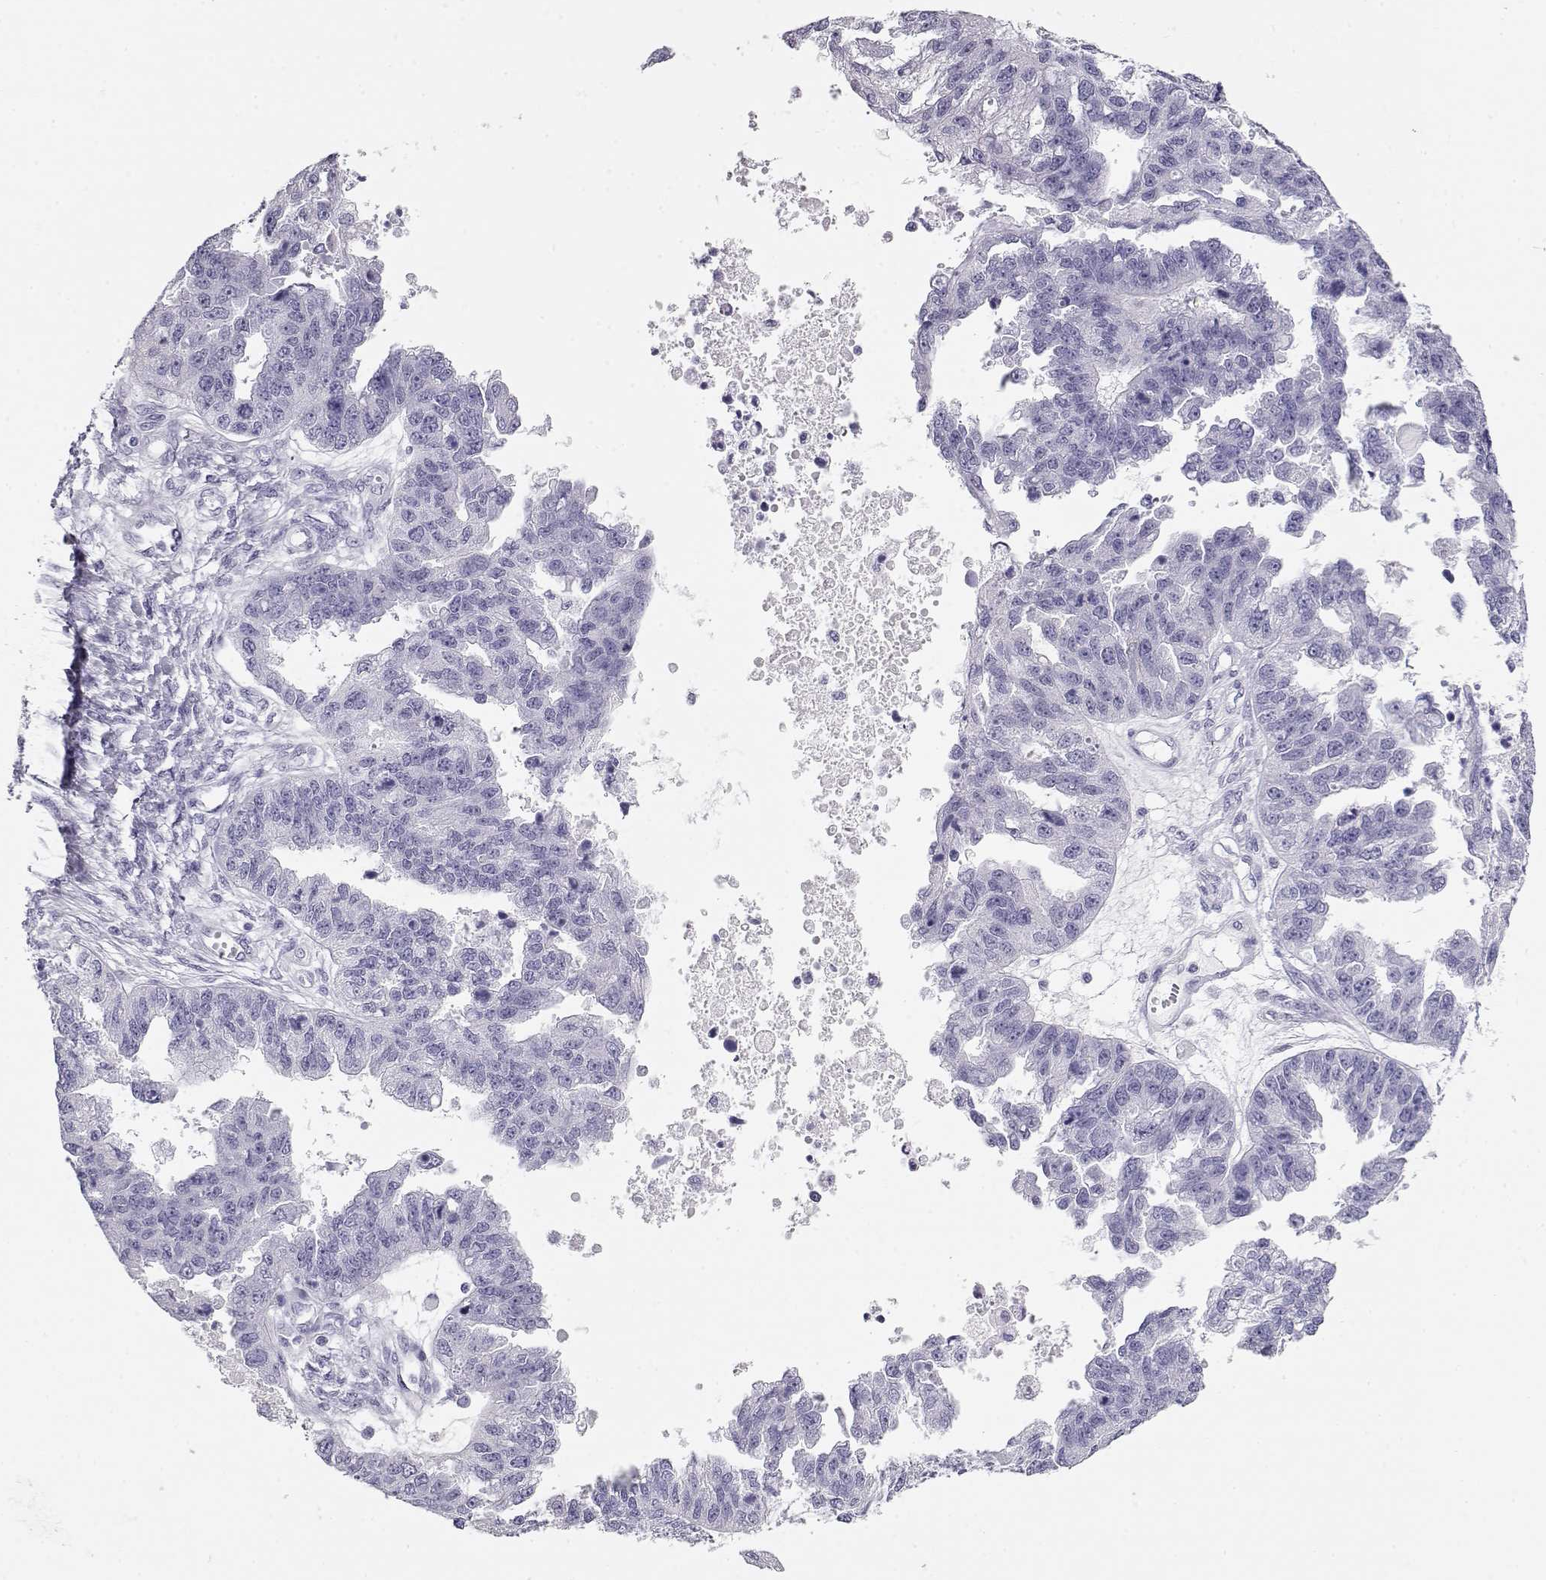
{"staining": {"intensity": "negative", "quantity": "none", "location": "none"}, "tissue": "ovarian cancer", "cell_type": "Tumor cells", "image_type": "cancer", "snomed": [{"axis": "morphology", "description": "Cystadenocarcinoma, serous, NOS"}, {"axis": "topography", "description": "Ovary"}], "caption": "Tumor cells are negative for protein expression in human ovarian serous cystadenocarcinoma.", "gene": "MAGEC1", "patient": {"sex": "female", "age": 58}}